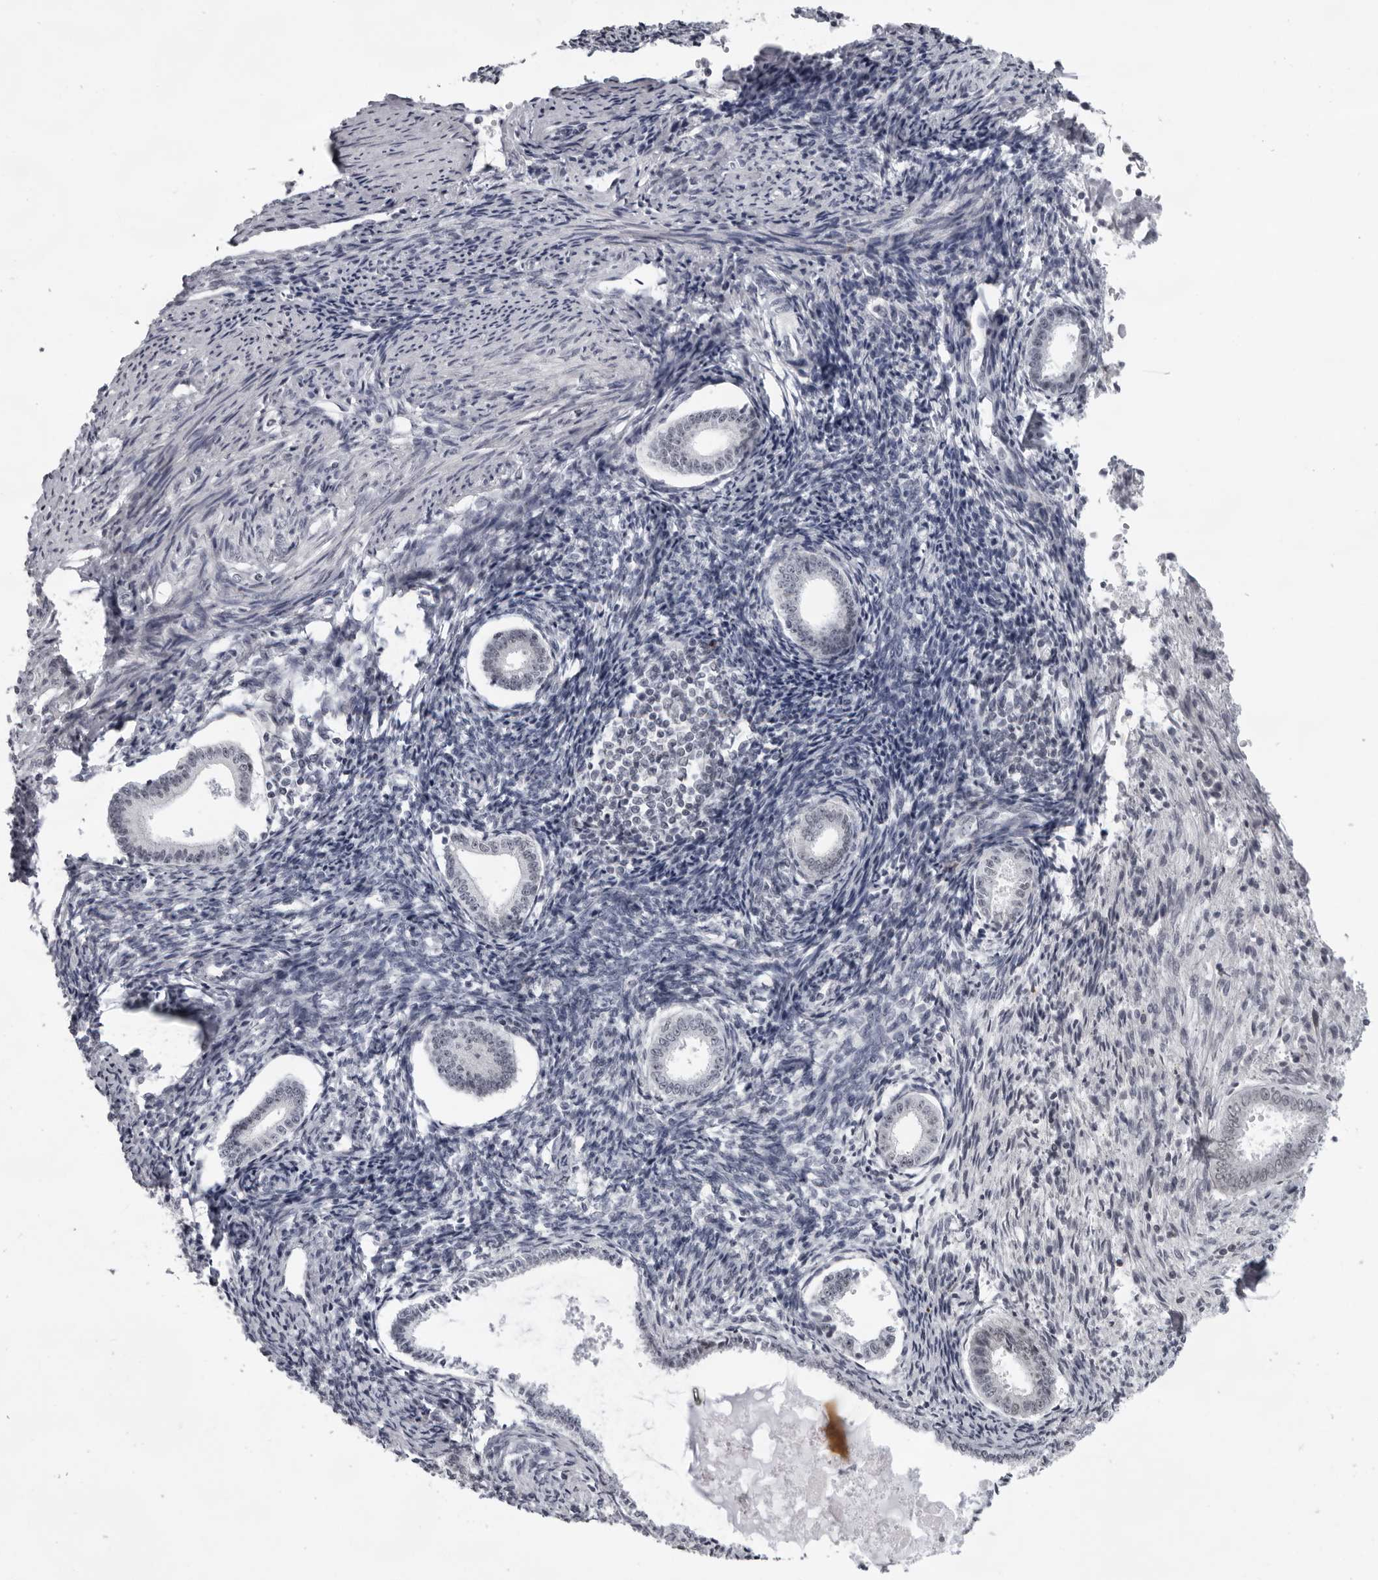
{"staining": {"intensity": "weak", "quantity": "<25%", "location": "nuclear"}, "tissue": "endometrium", "cell_type": "Cells in endometrial stroma", "image_type": "normal", "snomed": [{"axis": "morphology", "description": "Normal tissue, NOS"}, {"axis": "topography", "description": "Endometrium"}], "caption": "Immunohistochemical staining of benign human endometrium displays no significant expression in cells in endometrial stroma. Brightfield microscopy of immunohistochemistry stained with DAB (brown) and hematoxylin (blue), captured at high magnification.", "gene": "EXOSC10", "patient": {"sex": "female", "age": 56}}